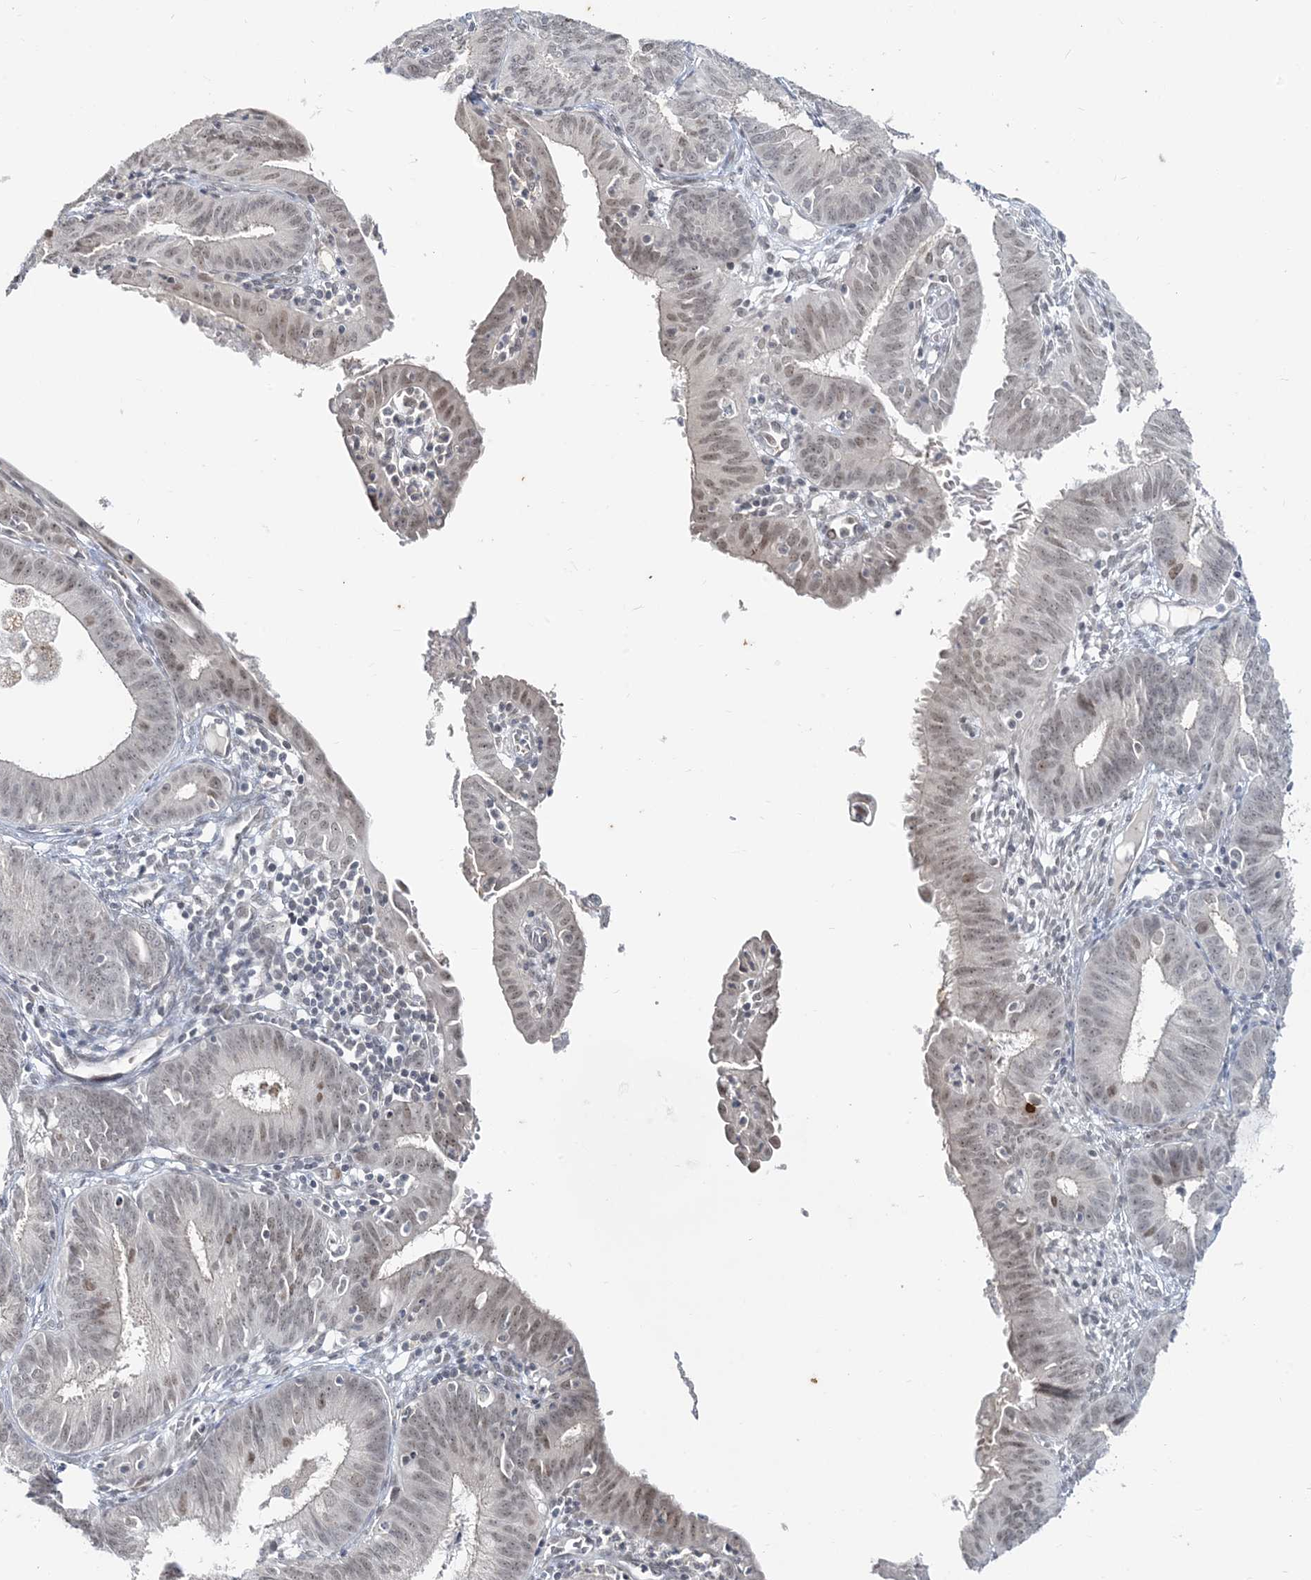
{"staining": {"intensity": "moderate", "quantity": "<25%", "location": "nuclear"}, "tissue": "endometrial cancer", "cell_type": "Tumor cells", "image_type": "cancer", "snomed": [{"axis": "morphology", "description": "Adenocarcinoma, NOS"}, {"axis": "topography", "description": "Endometrium"}], "caption": "Endometrial cancer tissue demonstrates moderate nuclear positivity in about <25% of tumor cells, visualized by immunohistochemistry.", "gene": "LEXM", "patient": {"sex": "female", "age": 51}}